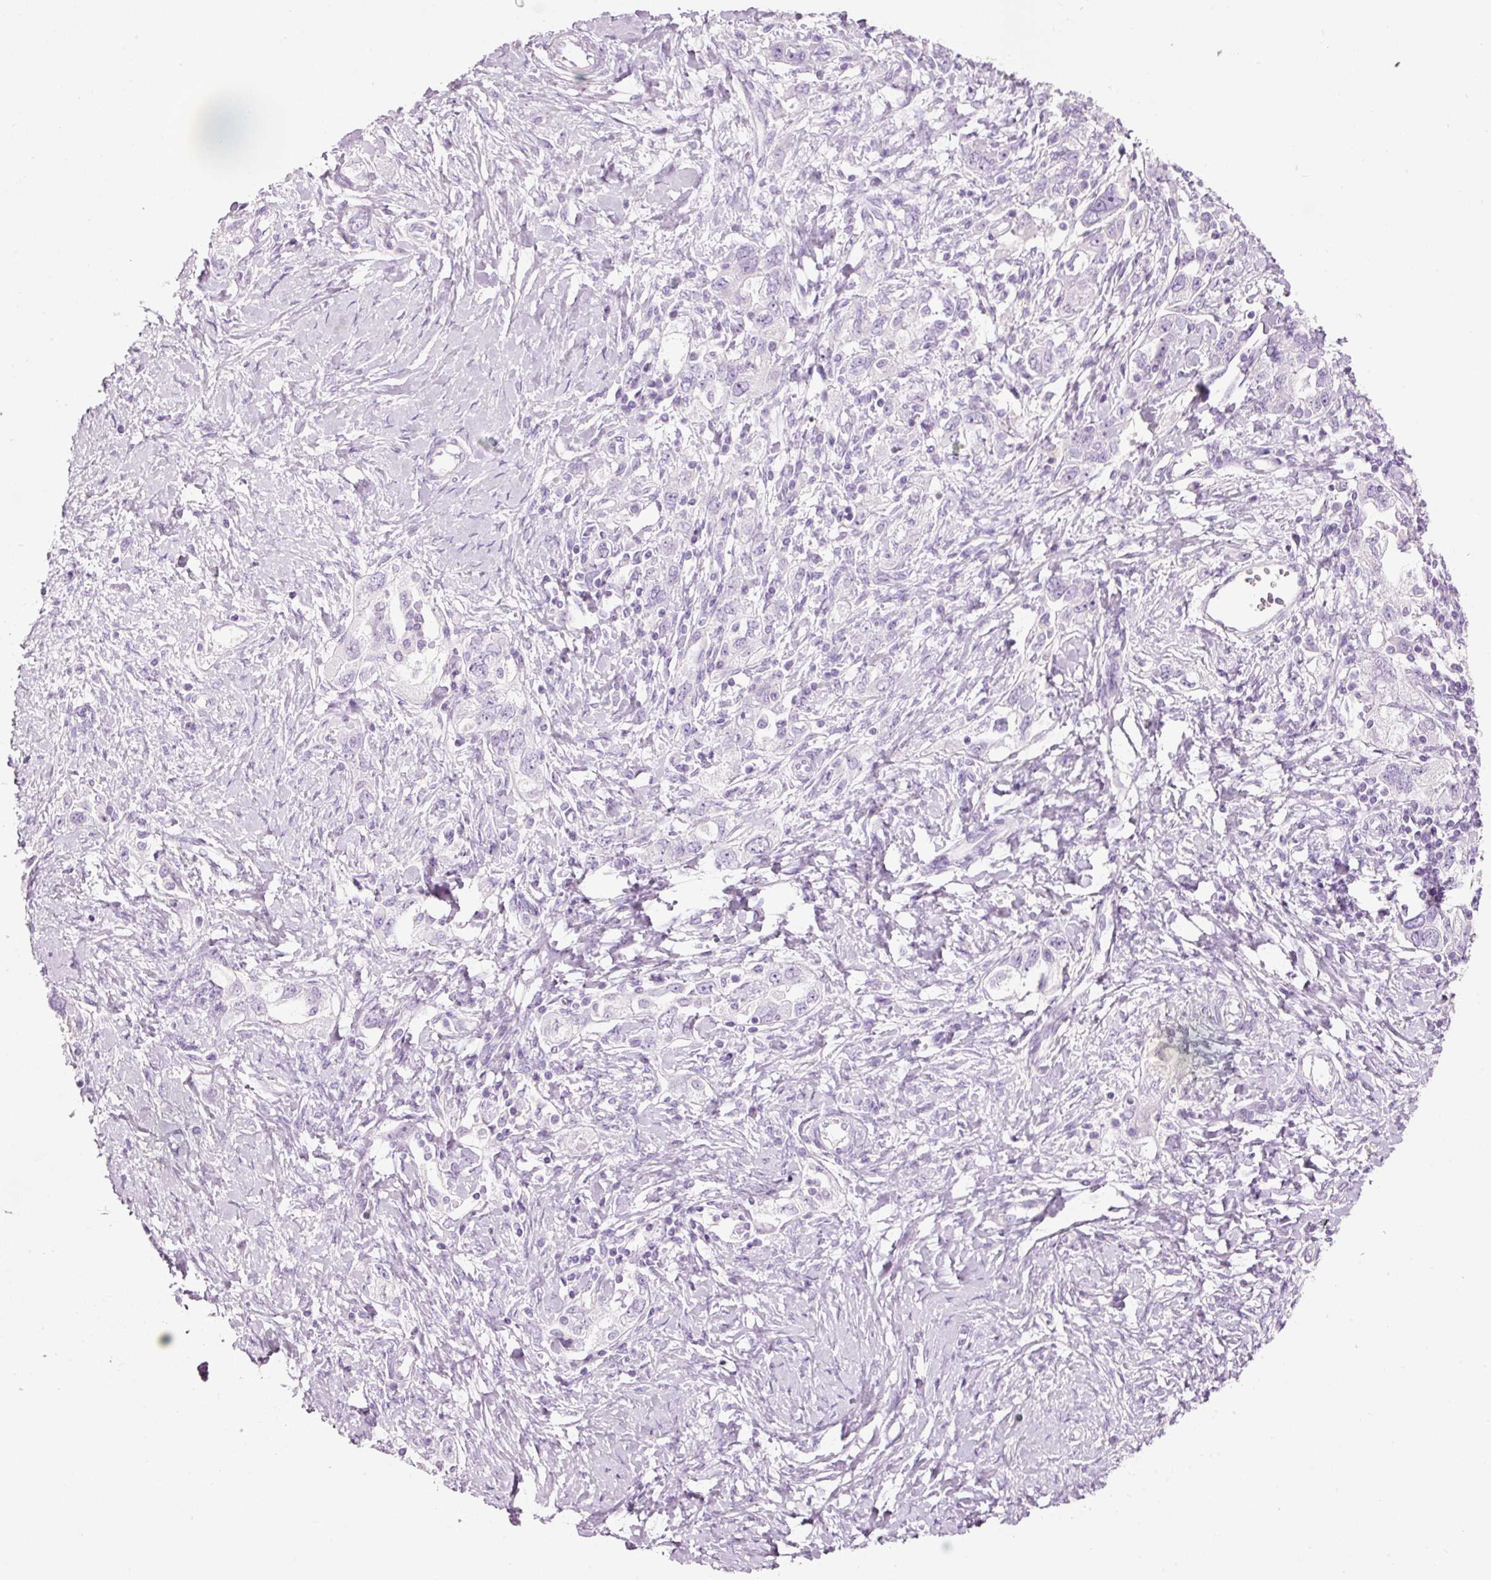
{"staining": {"intensity": "negative", "quantity": "none", "location": "none"}, "tissue": "ovarian cancer", "cell_type": "Tumor cells", "image_type": "cancer", "snomed": [{"axis": "morphology", "description": "Carcinoma, NOS"}, {"axis": "morphology", "description": "Cystadenocarcinoma, serous, NOS"}, {"axis": "topography", "description": "Ovary"}], "caption": "Immunohistochemical staining of human ovarian serous cystadenocarcinoma displays no significant positivity in tumor cells. (DAB (3,3'-diaminobenzidine) immunohistochemistry with hematoxylin counter stain).", "gene": "CMA1", "patient": {"sex": "female", "age": 69}}